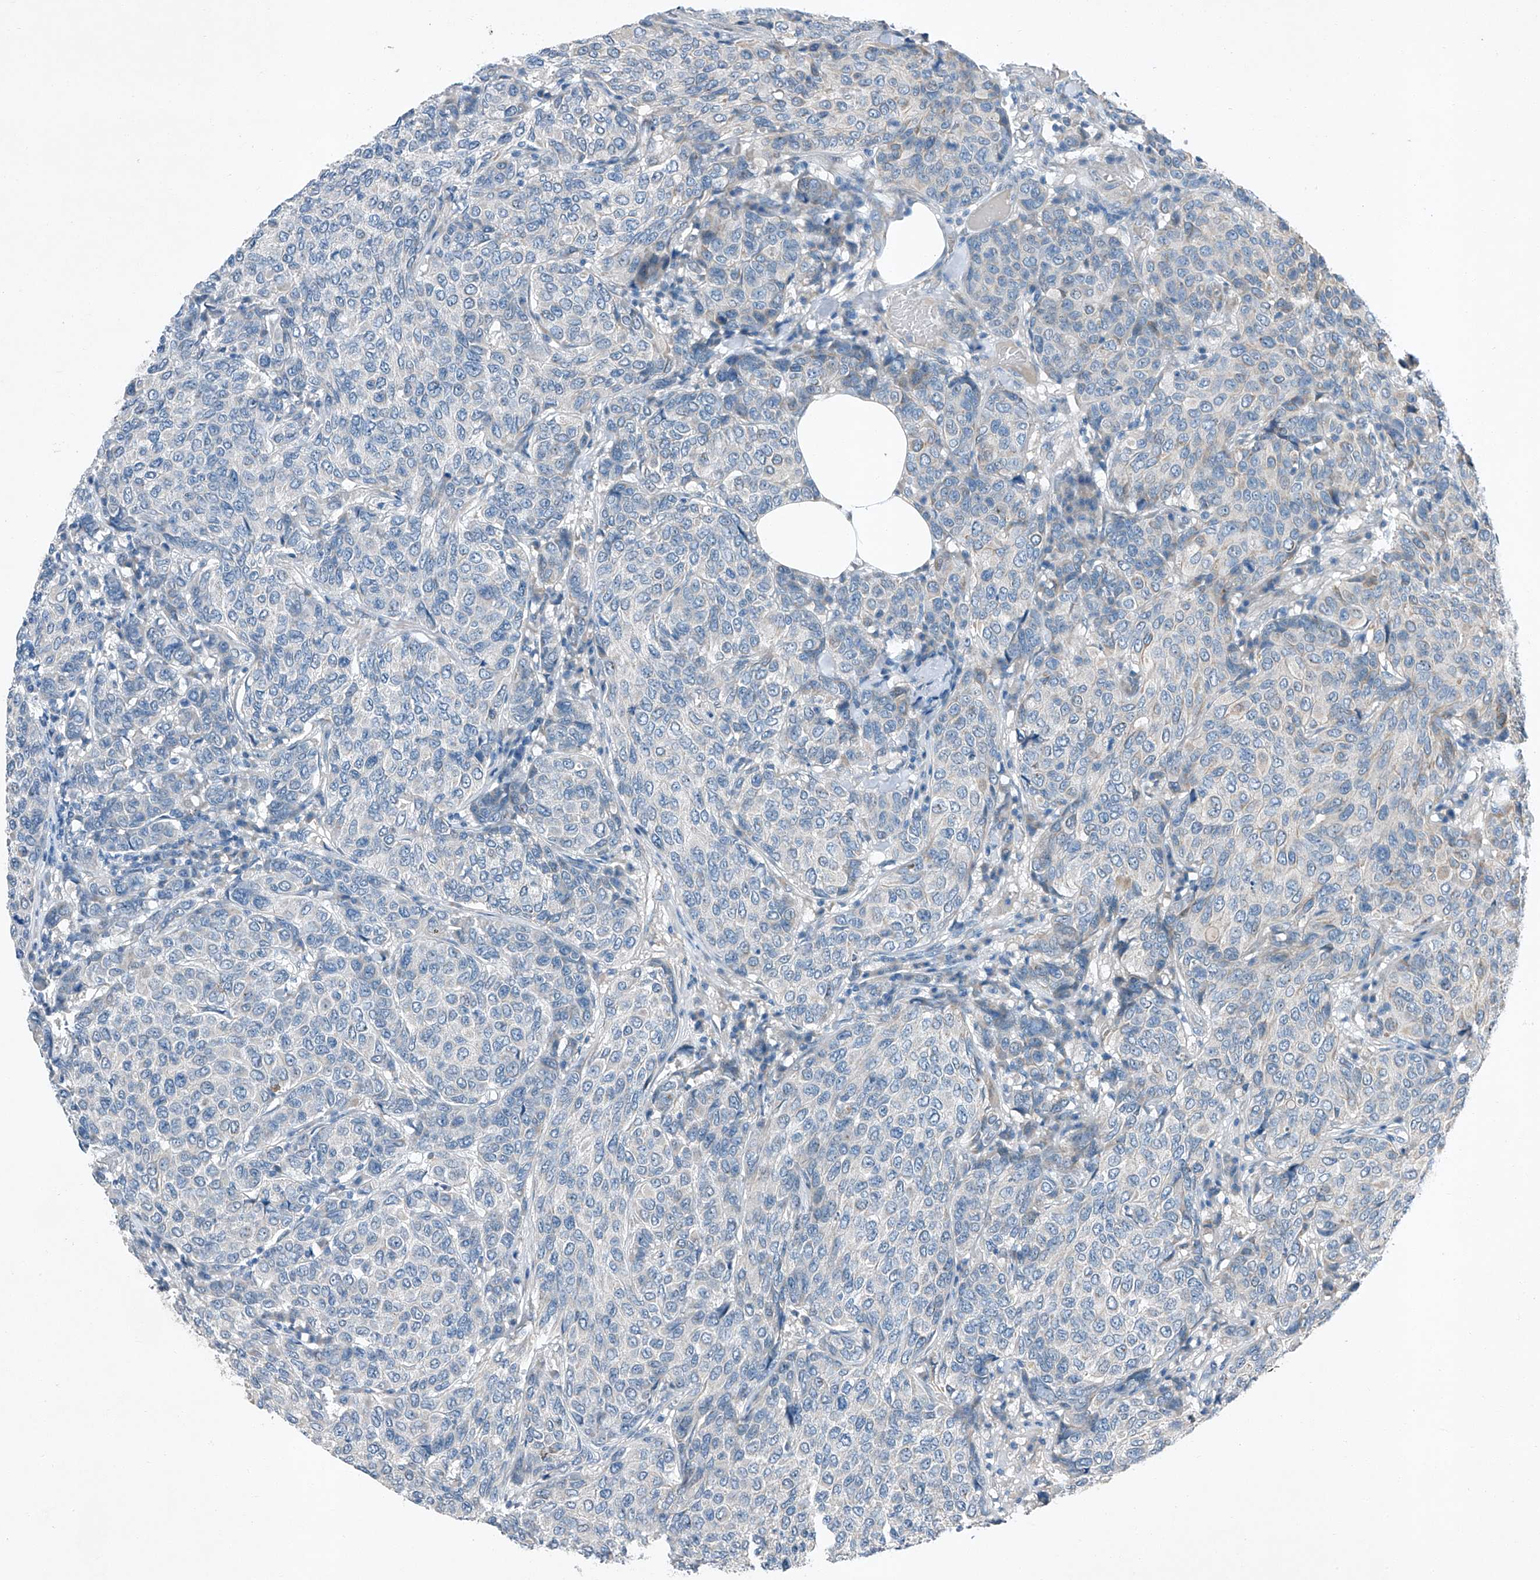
{"staining": {"intensity": "negative", "quantity": "none", "location": "none"}, "tissue": "breast cancer", "cell_type": "Tumor cells", "image_type": "cancer", "snomed": [{"axis": "morphology", "description": "Duct carcinoma"}, {"axis": "topography", "description": "Breast"}], "caption": "There is no significant staining in tumor cells of intraductal carcinoma (breast).", "gene": "MDGA1", "patient": {"sex": "female", "age": 55}}